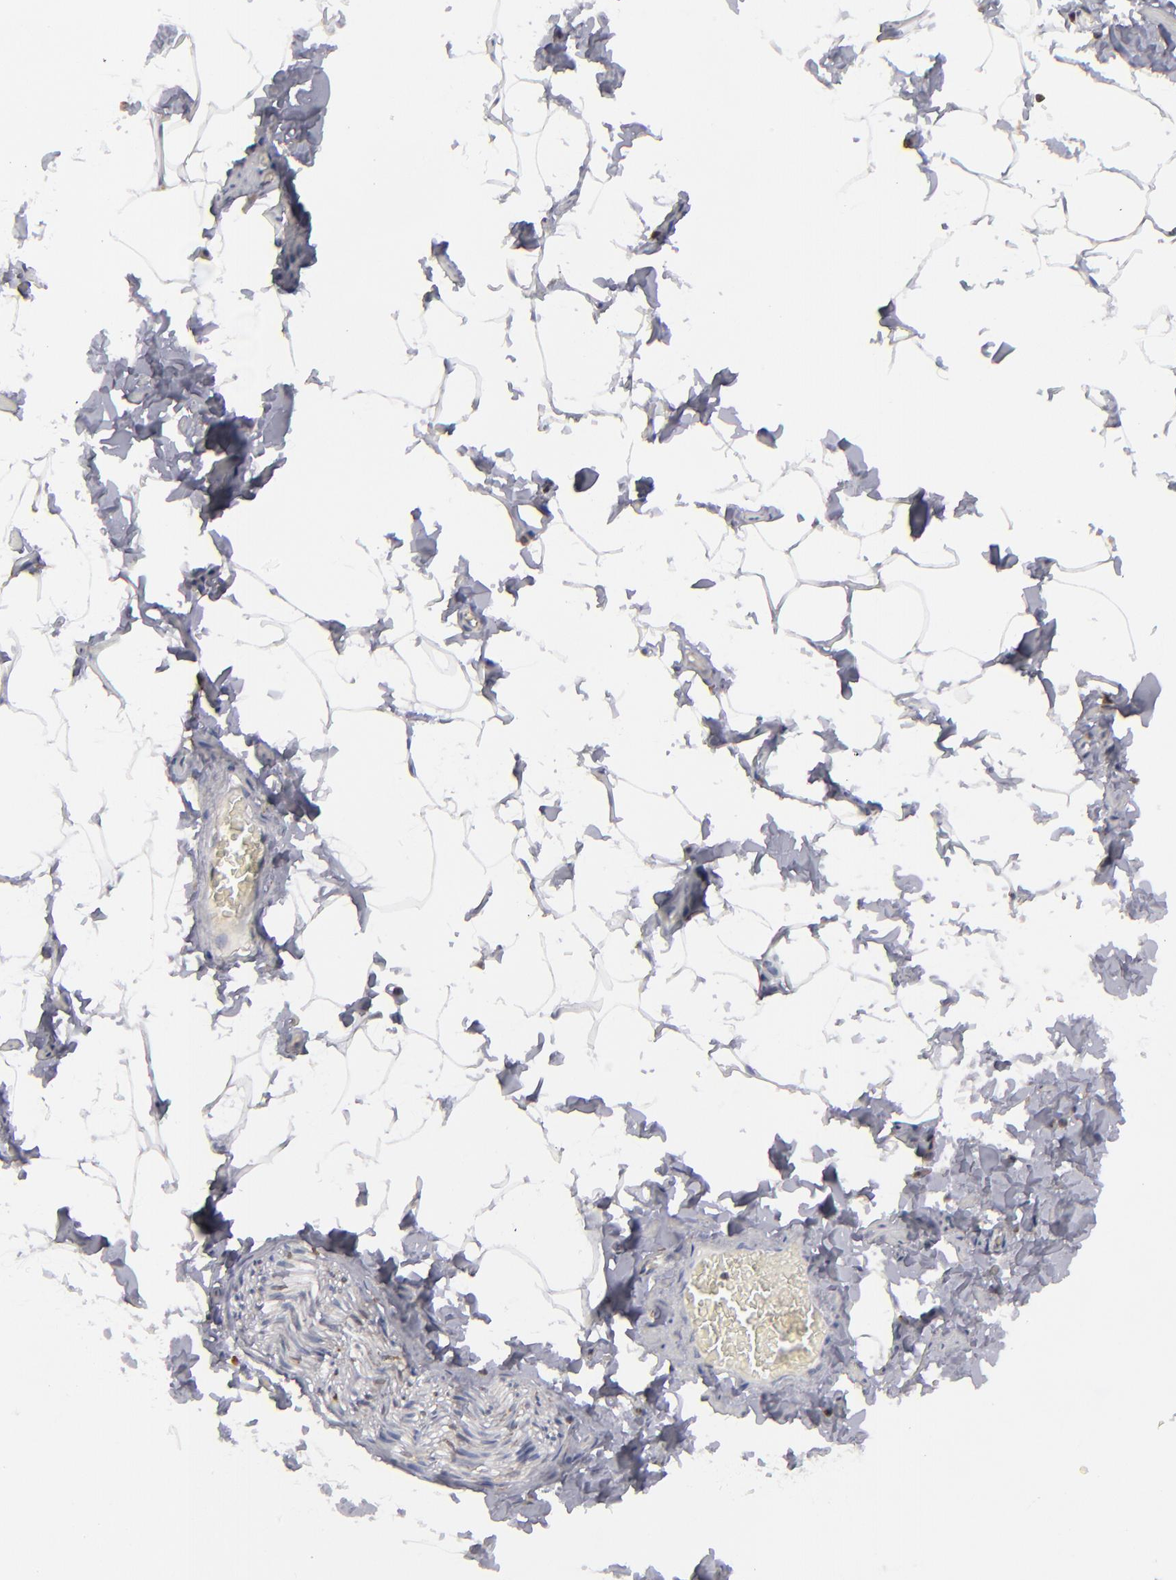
{"staining": {"intensity": "negative", "quantity": "none", "location": "none"}, "tissue": "adipose tissue", "cell_type": "Adipocytes", "image_type": "normal", "snomed": [{"axis": "morphology", "description": "Normal tissue, NOS"}, {"axis": "topography", "description": "Vascular tissue"}], "caption": "DAB (3,3'-diaminobenzidine) immunohistochemical staining of unremarkable adipose tissue displays no significant staining in adipocytes. (DAB (3,3'-diaminobenzidine) immunohistochemistry, high magnification).", "gene": "TMX1", "patient": {"sex": "male", "age": 41}}